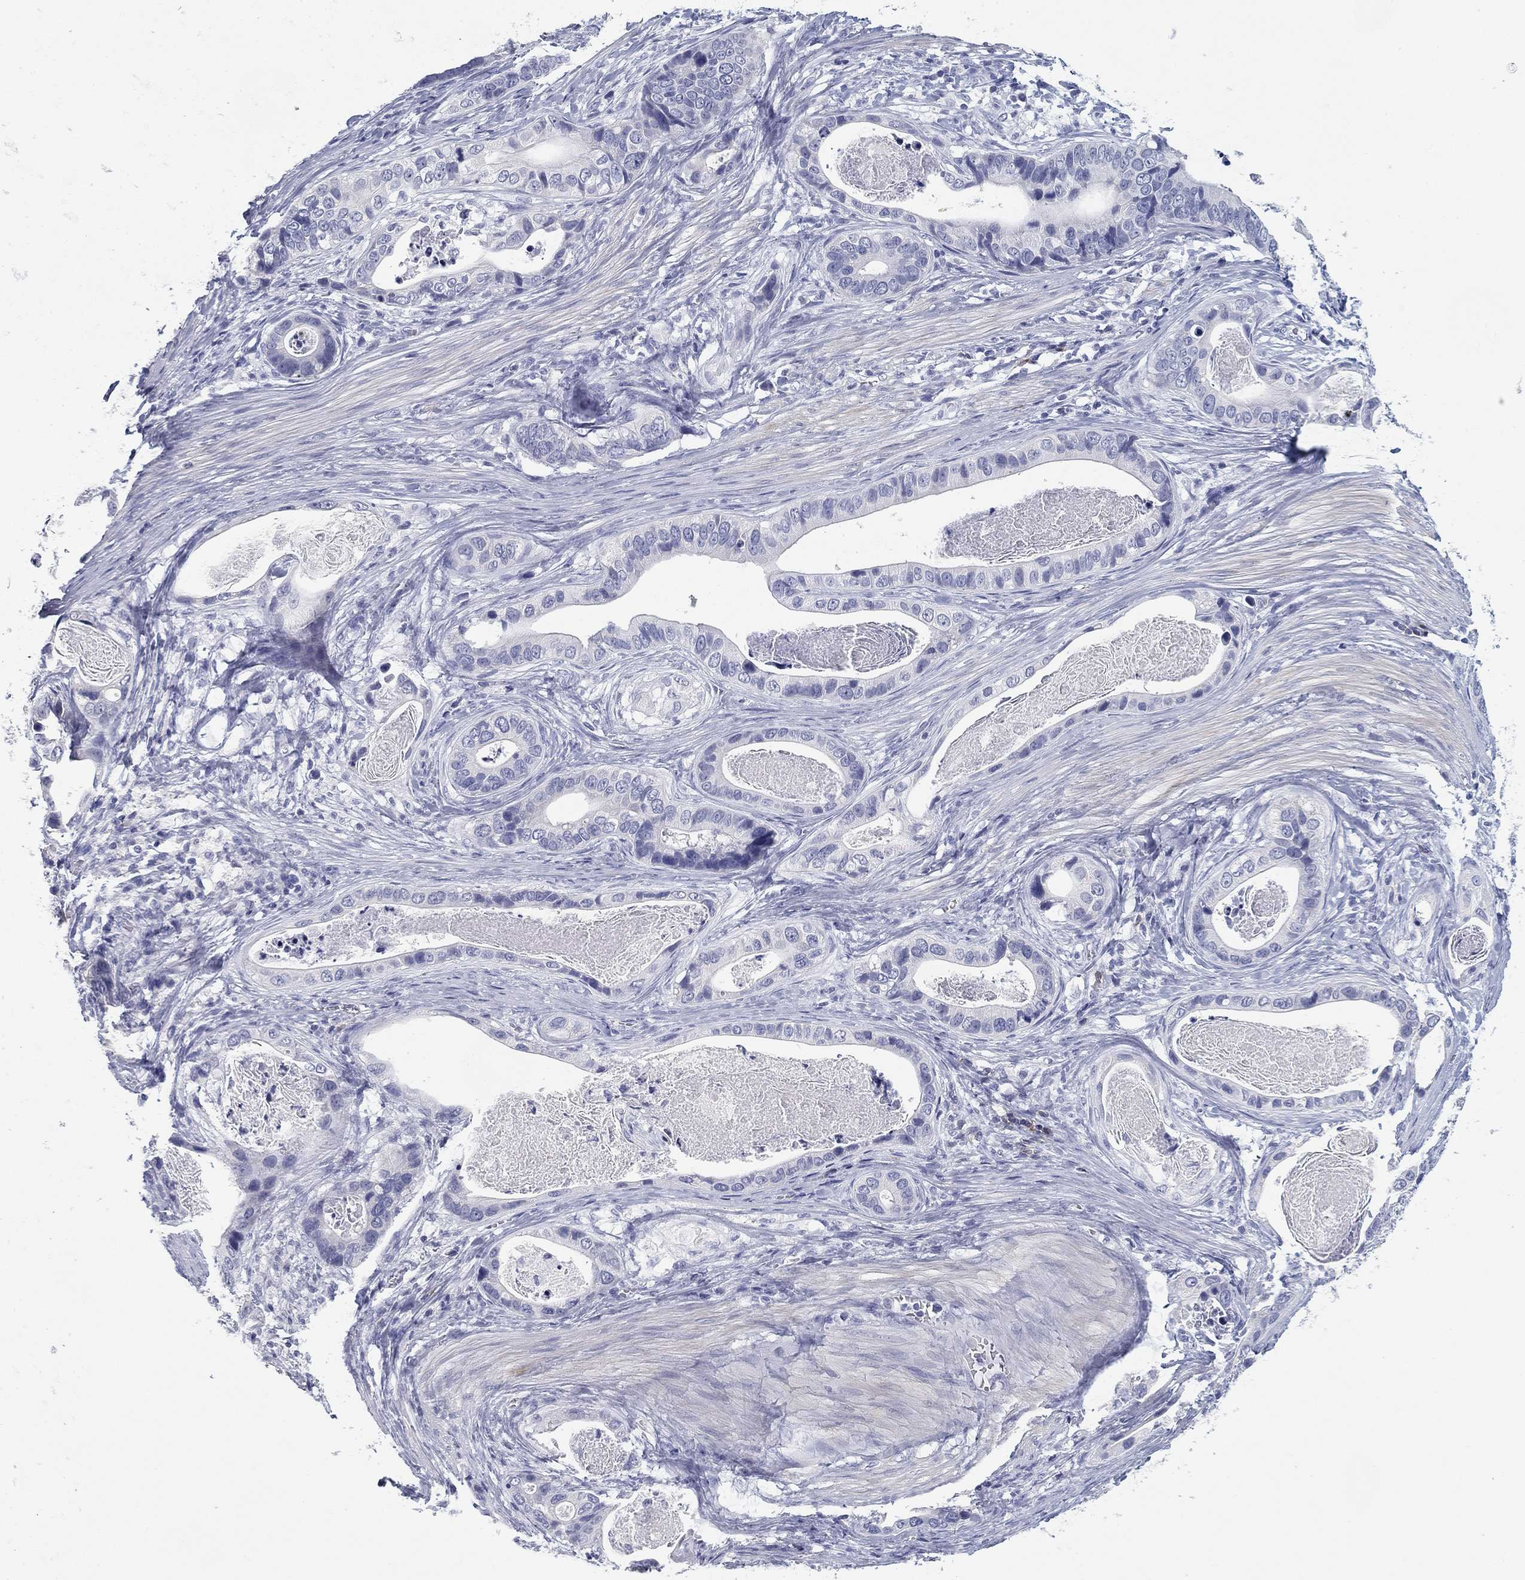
{"staining": {"intensity": "negative", "quantity": "none", "location": "none"}, "tissue": "stomach cancer", "cell_type": "Tumor cells", "image_type": "cancer", "snomed": [{"axis": "morphology", "description": "Adenocarcinoma, NOS"}, {"axis": "topography", "description": "Stomach"}], "caption": "An image of stomach cancer stained for a protein displays no brown staining in tumor cells.", "gene": "CD79B", "patient": {"sex": "male", "age": 84}}